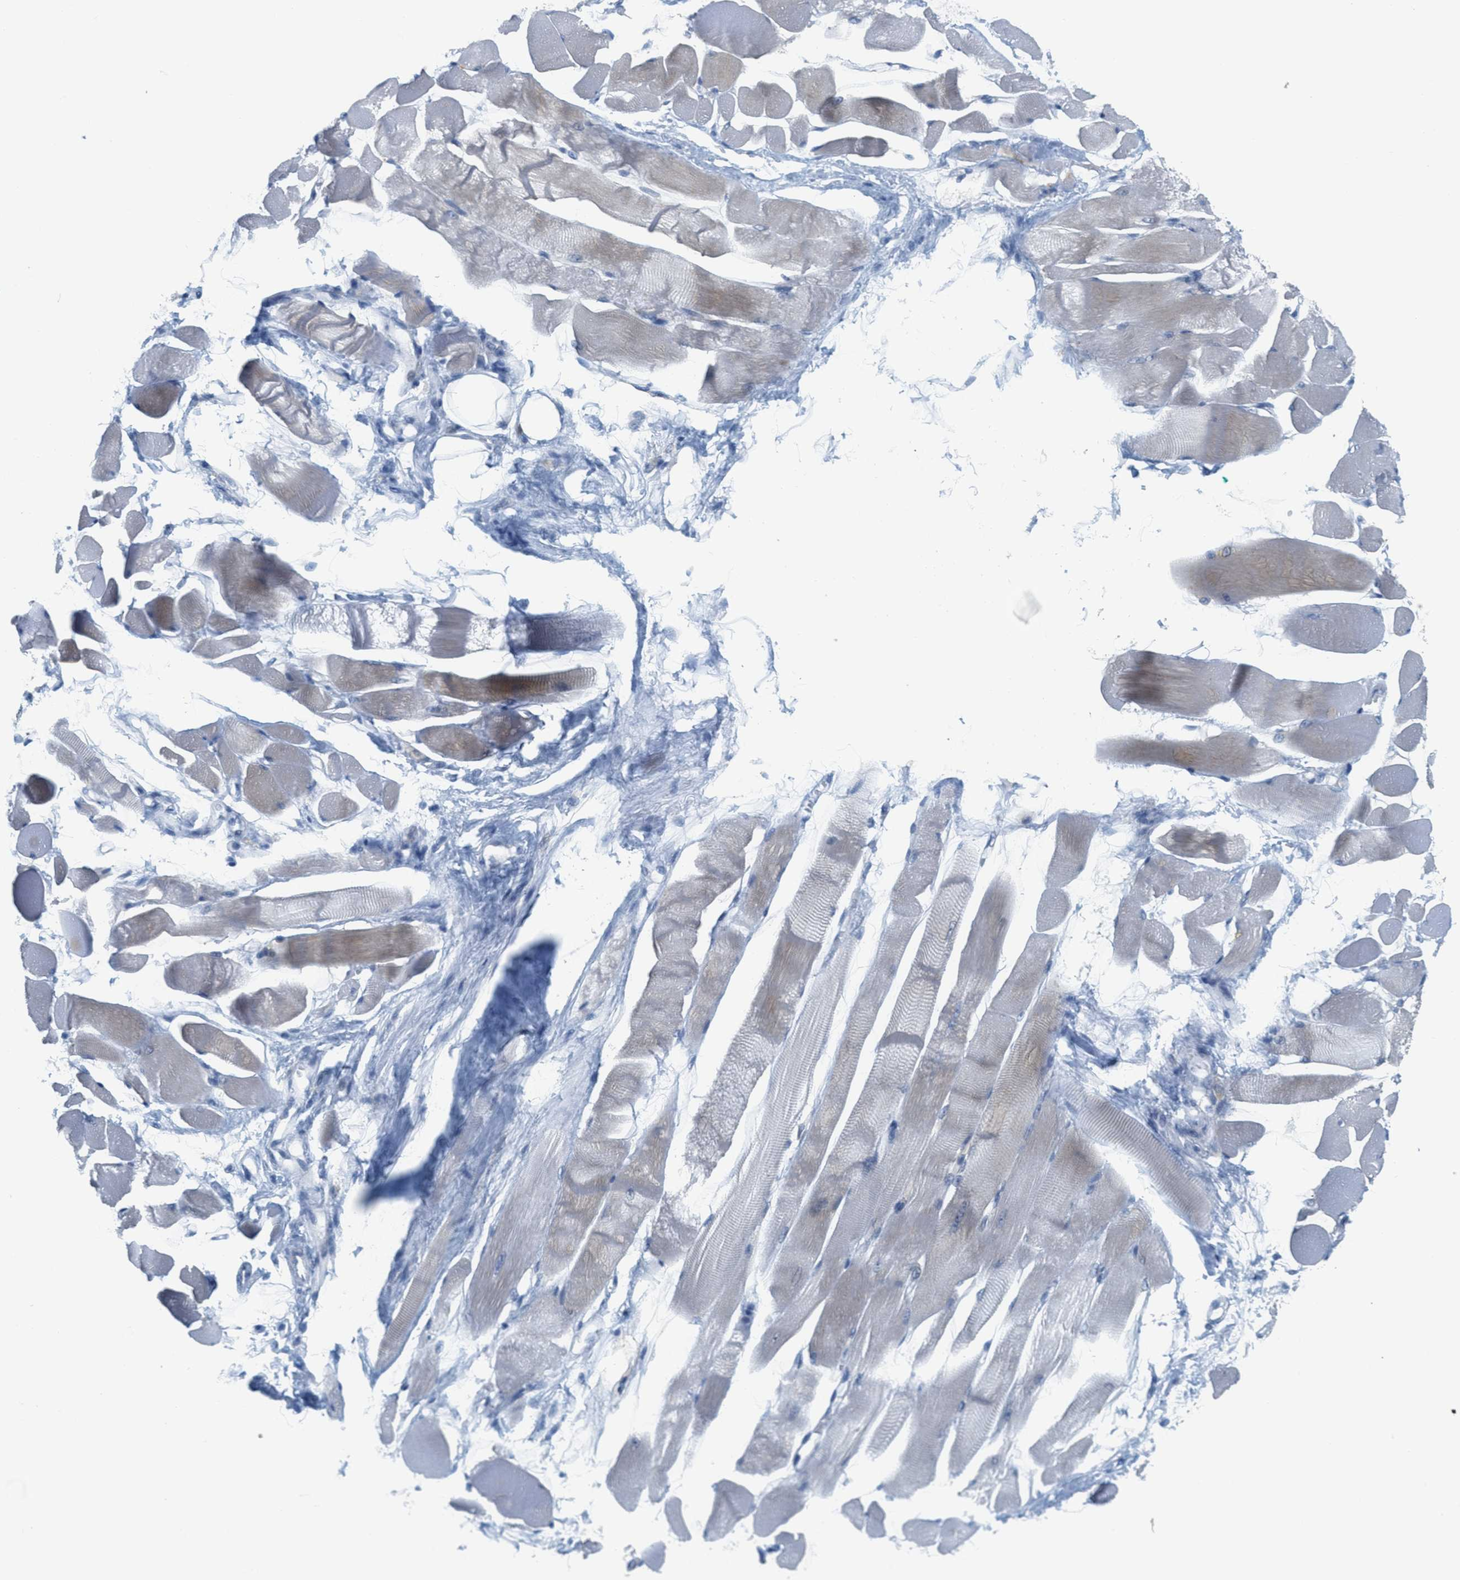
{"staining": {"intensity": "negative", "quantity": "none", "location": "none"}, "tissue": "skeletal muscle", "cell_type": "Myocytes", "image_type": "normal", "snomed": [{"axis": "morphology", "description": "Normal tissue, NOS"}, {"axis": "topography", "description": "Skeletal muscle"}, {"axis": "topography", "description": "Peripheral nerve tissue"}], "caption": "This micrograph is of benign skeletal muscle stained with immunohistochemistry (IHC) to label a protein in brown with the nuclei are counter-stained blue. There is no expression in myocytes. (Brightfield microscopy of DAB (3,3'-diaminobenzidine) IHC at high magnification).", "gene": "TEX264", "patient": {"sex": "female", "age": 84}}